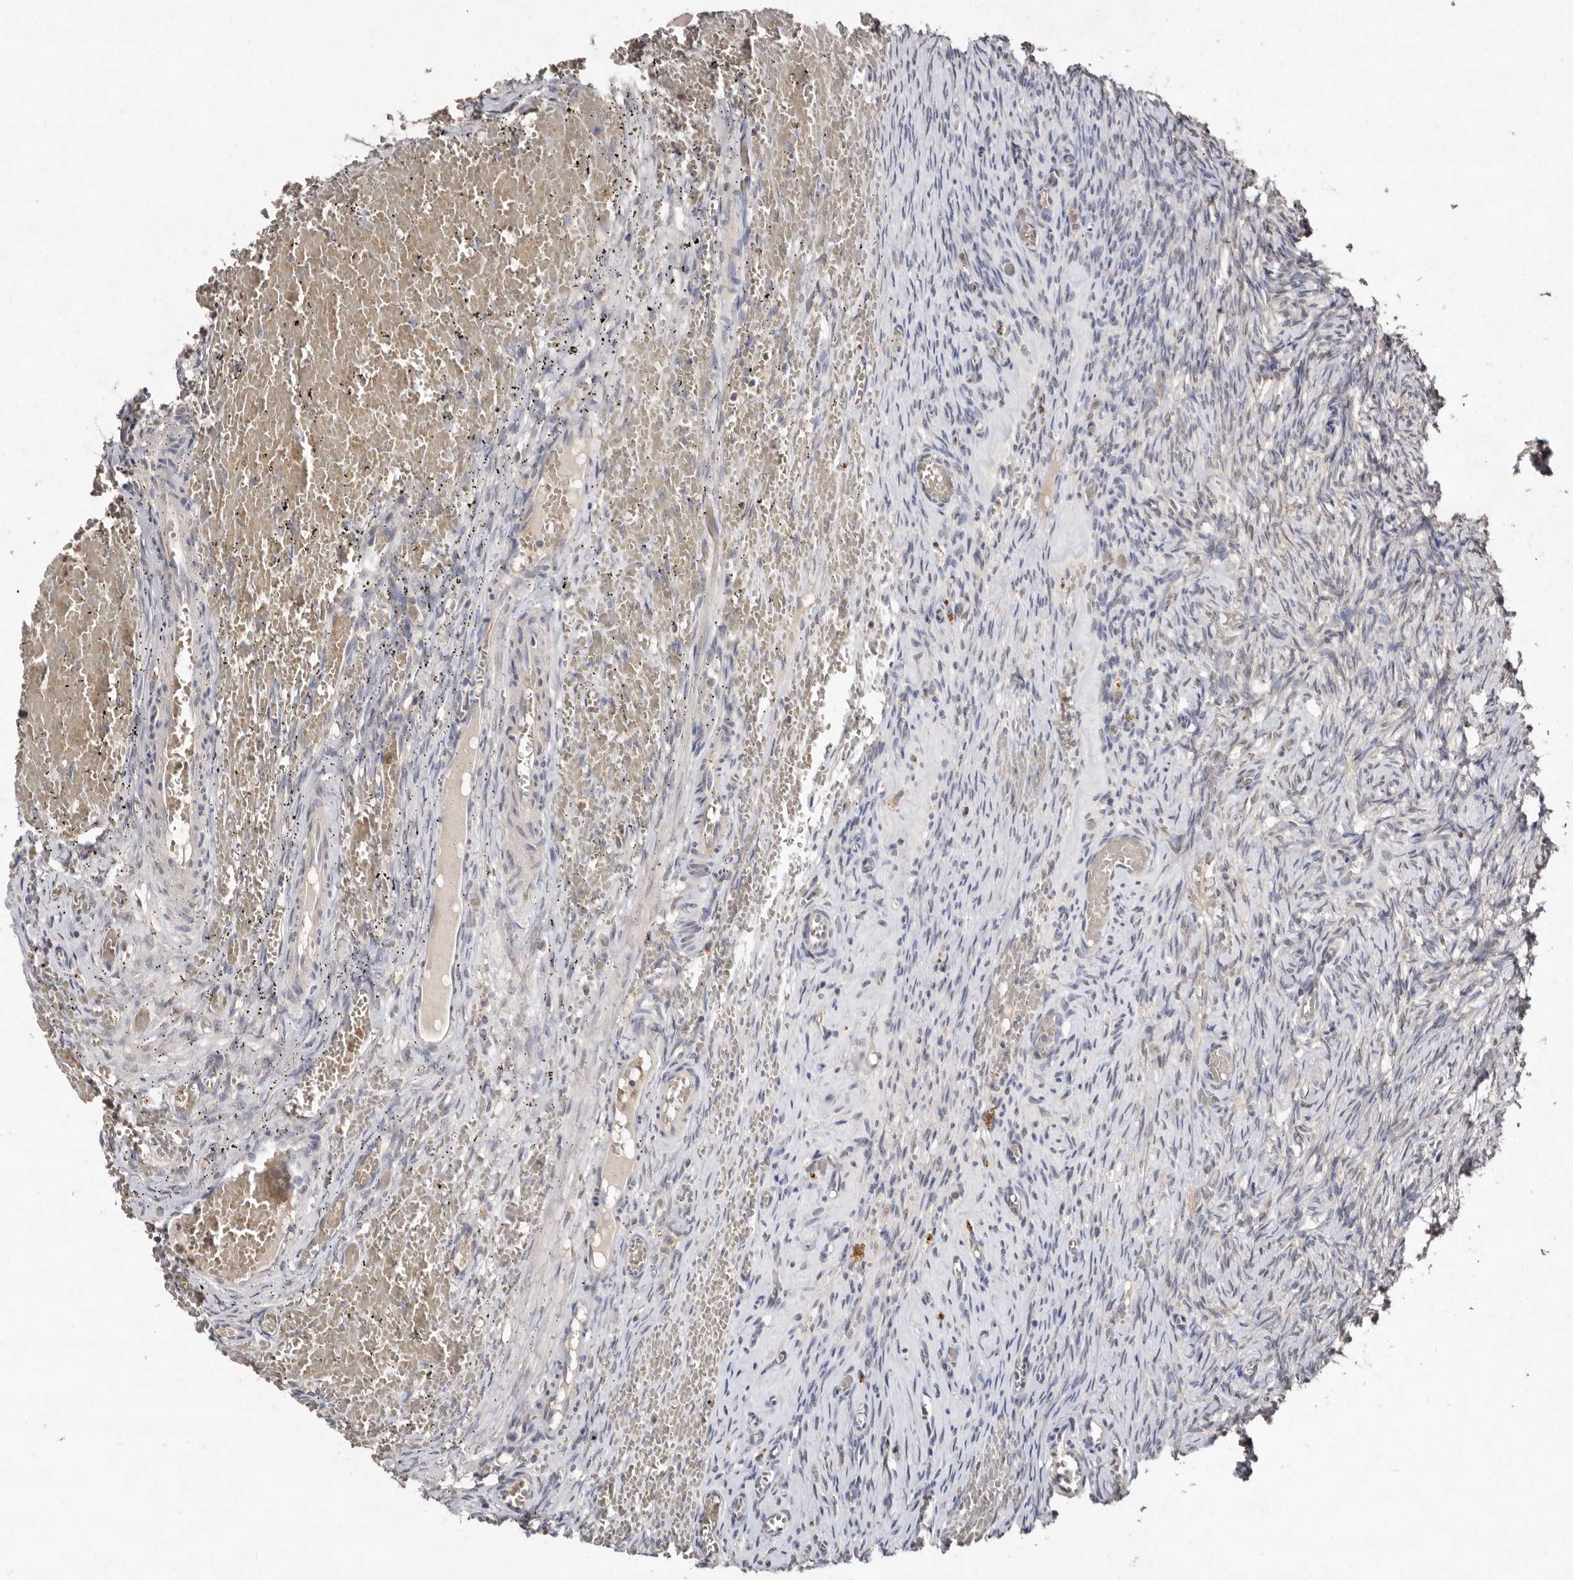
{"staining": {"intensity": "moderate", "quantity": ">75%", "location": "cytoplasmic/membranous"}, "tissue": "ovary", "cell_type": "Follicle cells", "image_type": "normal", "snomed": [{"axis": "morphology", "description": "Adenocarcinoma, NOS"}, {"axis": "topography", "description": "Endometrium"}], "caption": "A photomicrograph of human ovary stained for a protein reveals moderate cytoplasmic/membranous brown staining in follicle cells. Nuclei are stained in blue.", "gene": "EDEM1", "patient": {"sex": "female", "age": 32}}